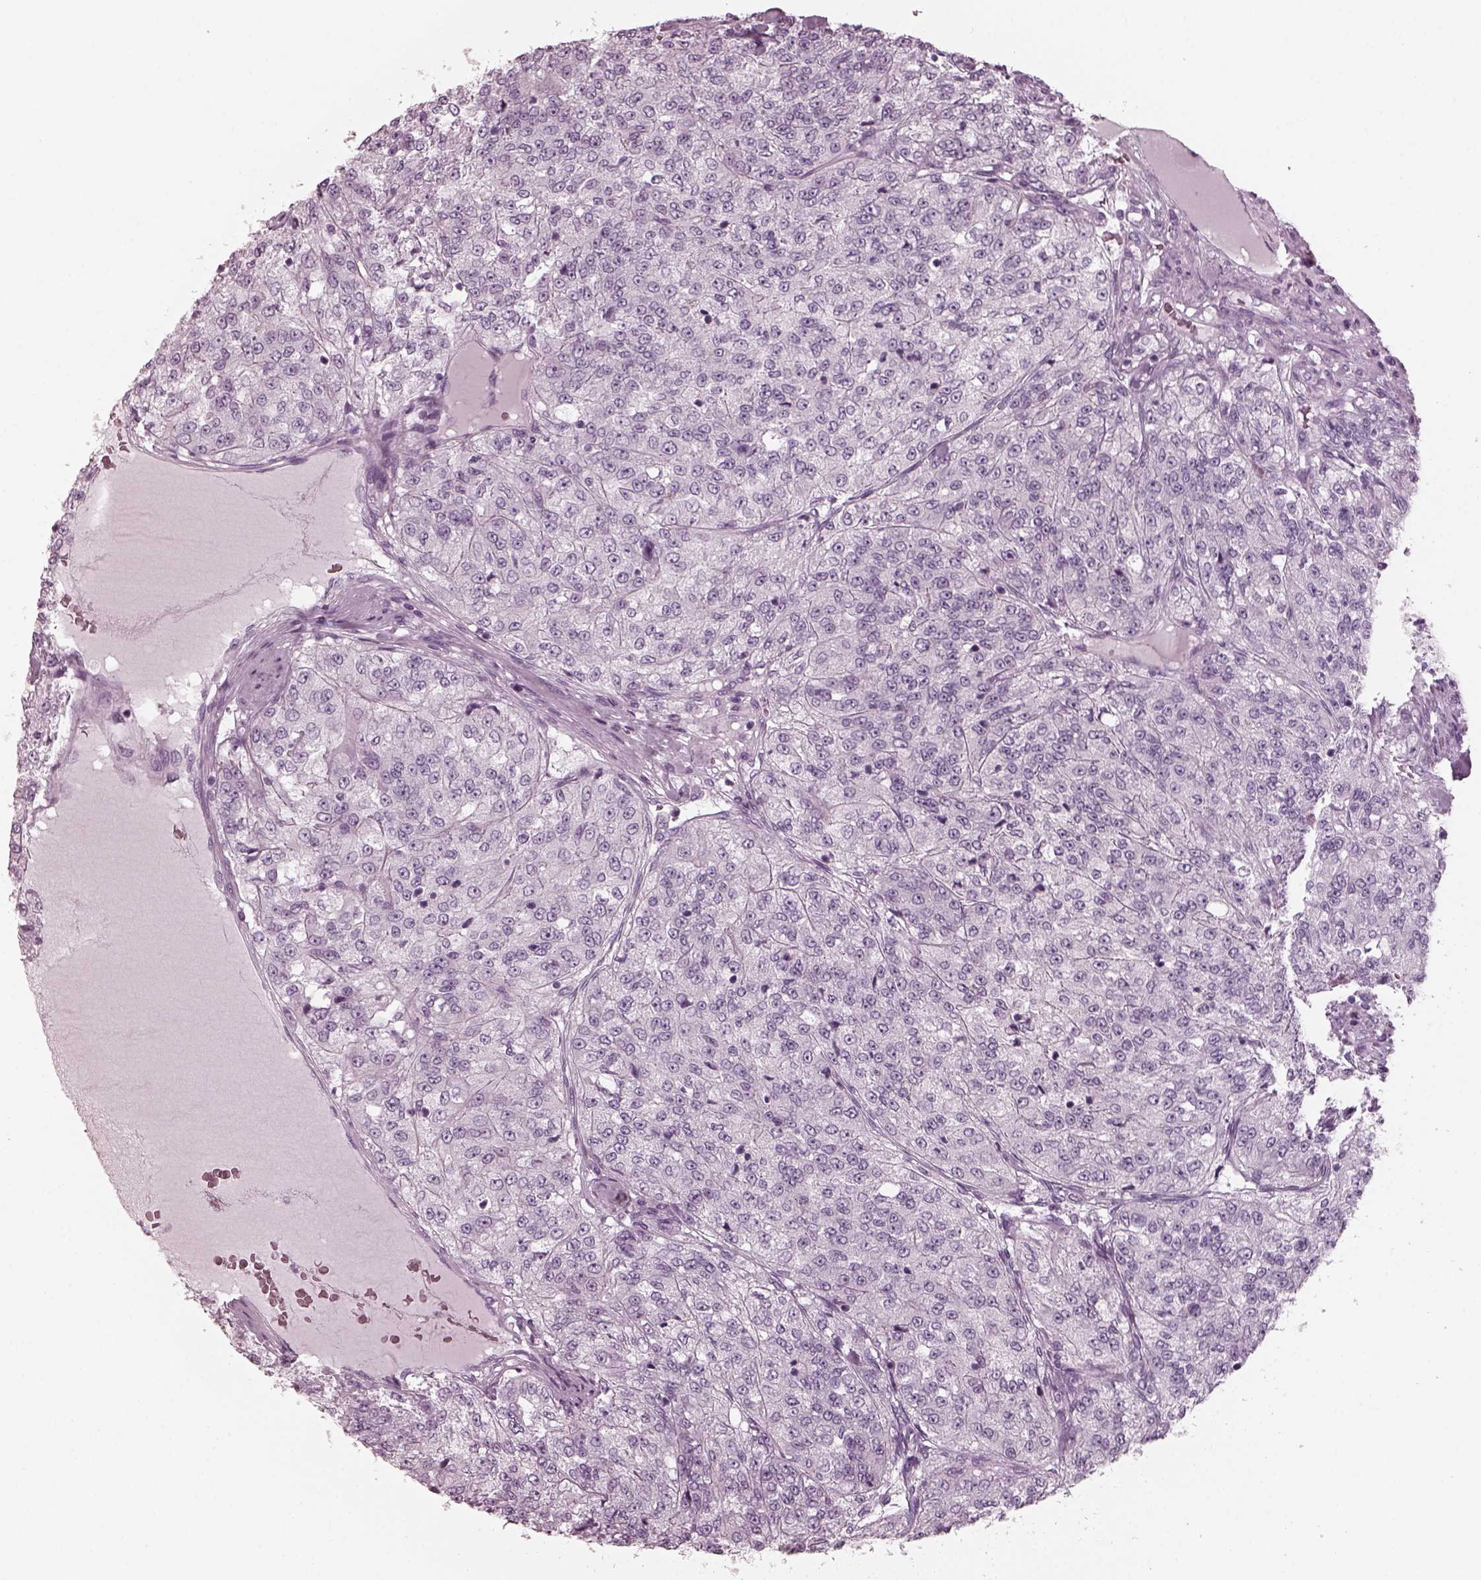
{"staining": {"intensity": "negative", "quantity": "none", "location": "none"}, "tissue": "renal cancer", "cell_type": "Tumor cells", "image_type": "cancer", "snomed": [{"axis": "morphology", "description": "Adenocarcinoma, NOS"}, {"axis": "topography", "description": "Kidney"}], "caption": "The image shows no staining of tumor cells in renal cancer.", "gene": "RCVRN", "patient": {"sex": "female", "age": 63}}